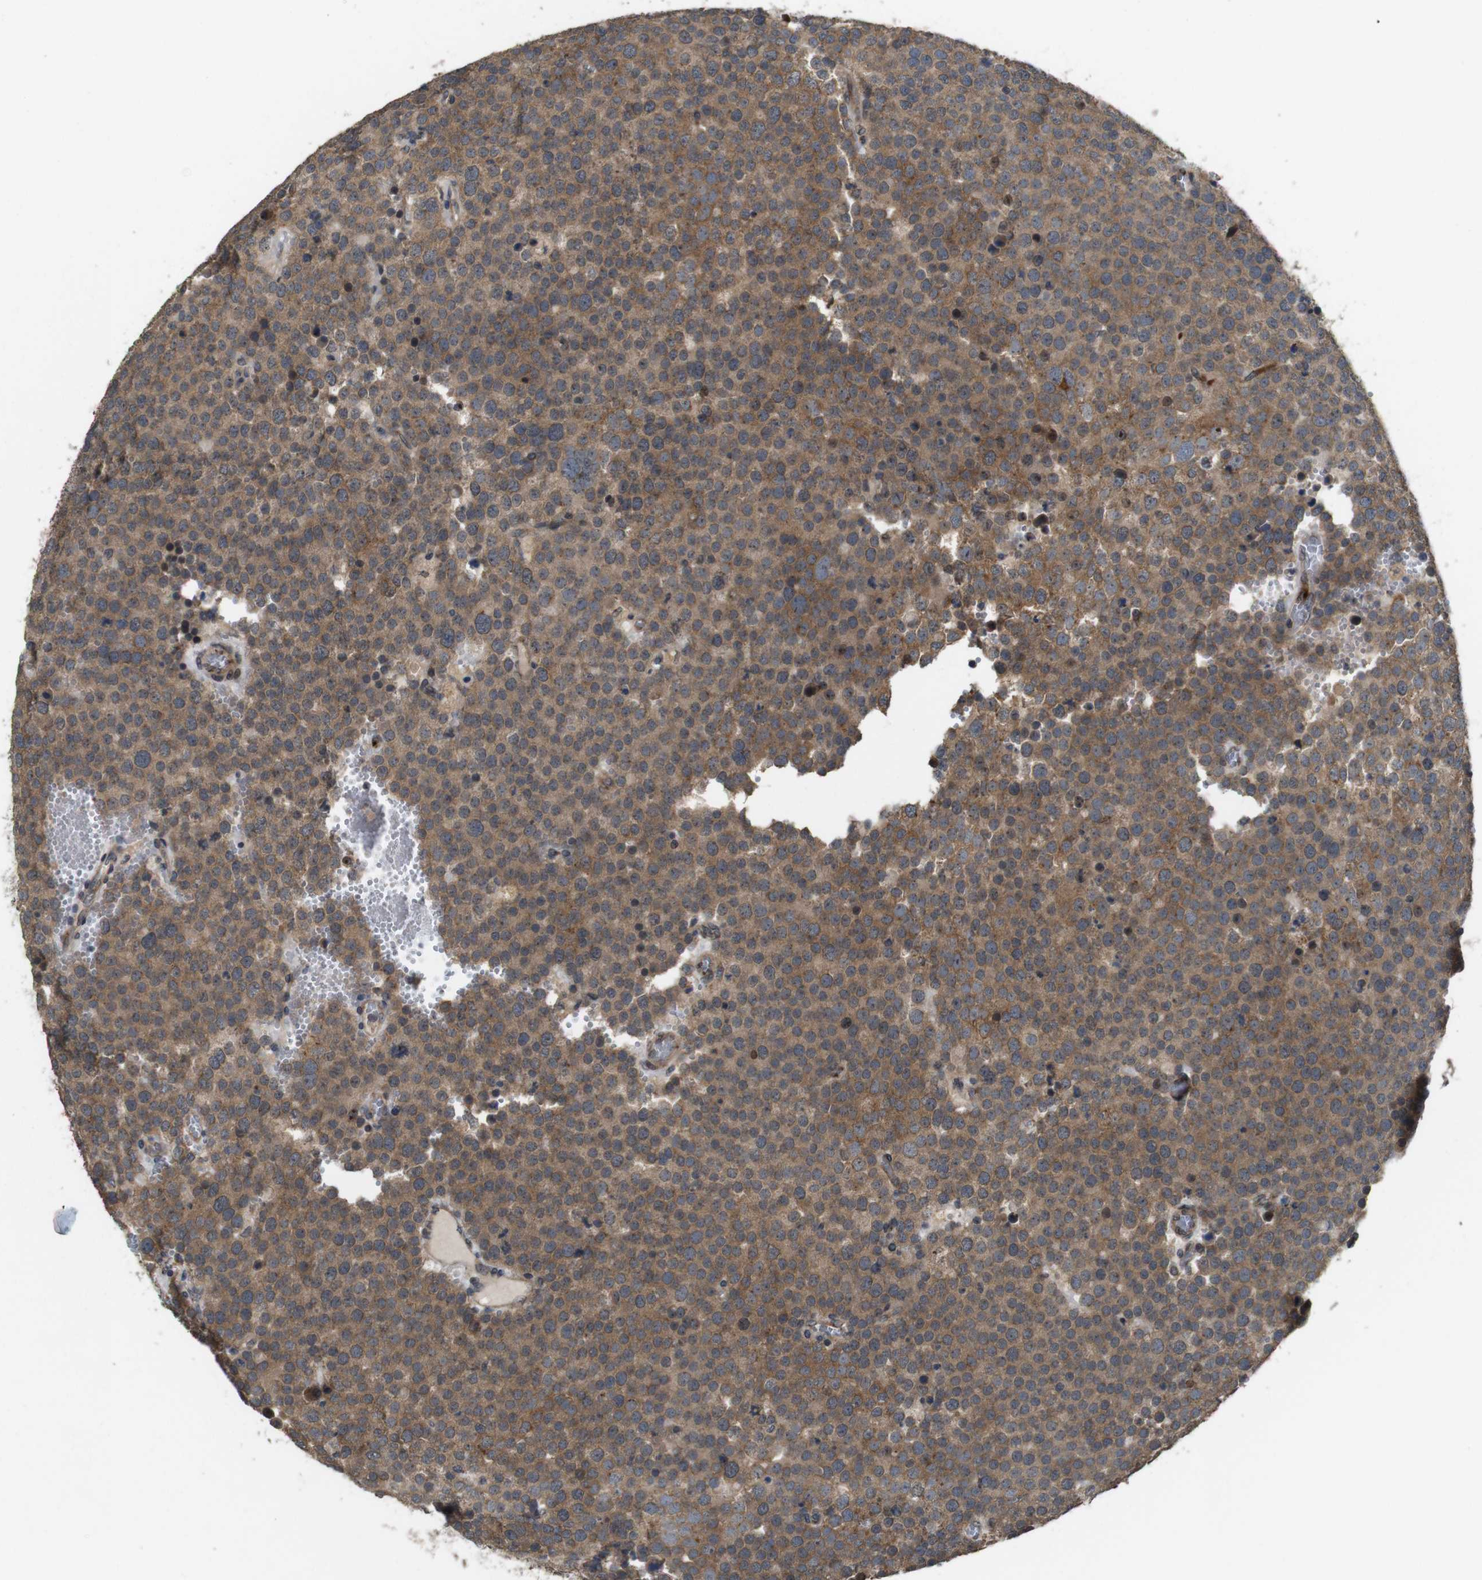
{"staining": {"intensity": "moderate", "quantity": ">75%", "location": "cytoplasmic/membranous"}, "tissue": "testis cancer", "cell_type": "Tumor cells", "image_type": "cancer", "snomed": [{"axis": "morphology", "description": "Normal tissue, NOS"}, {"axis": "morphology", "description": "Seminoma, NOS"}, {"axis": "topography", "description": "Testis"}], "caption": "Immunohistochemistry photomicrograph of neoplastic tissue: seminoma (testis) stained using IHC displays medium levels of moderate protein expression localized specifically in the cytoplasmic/membranous of tumor cells, appearing as a cytoplasmic/membranous brown color.", "gene": "EFCAB14", "patient": {"sex": "male", "age": 71}}